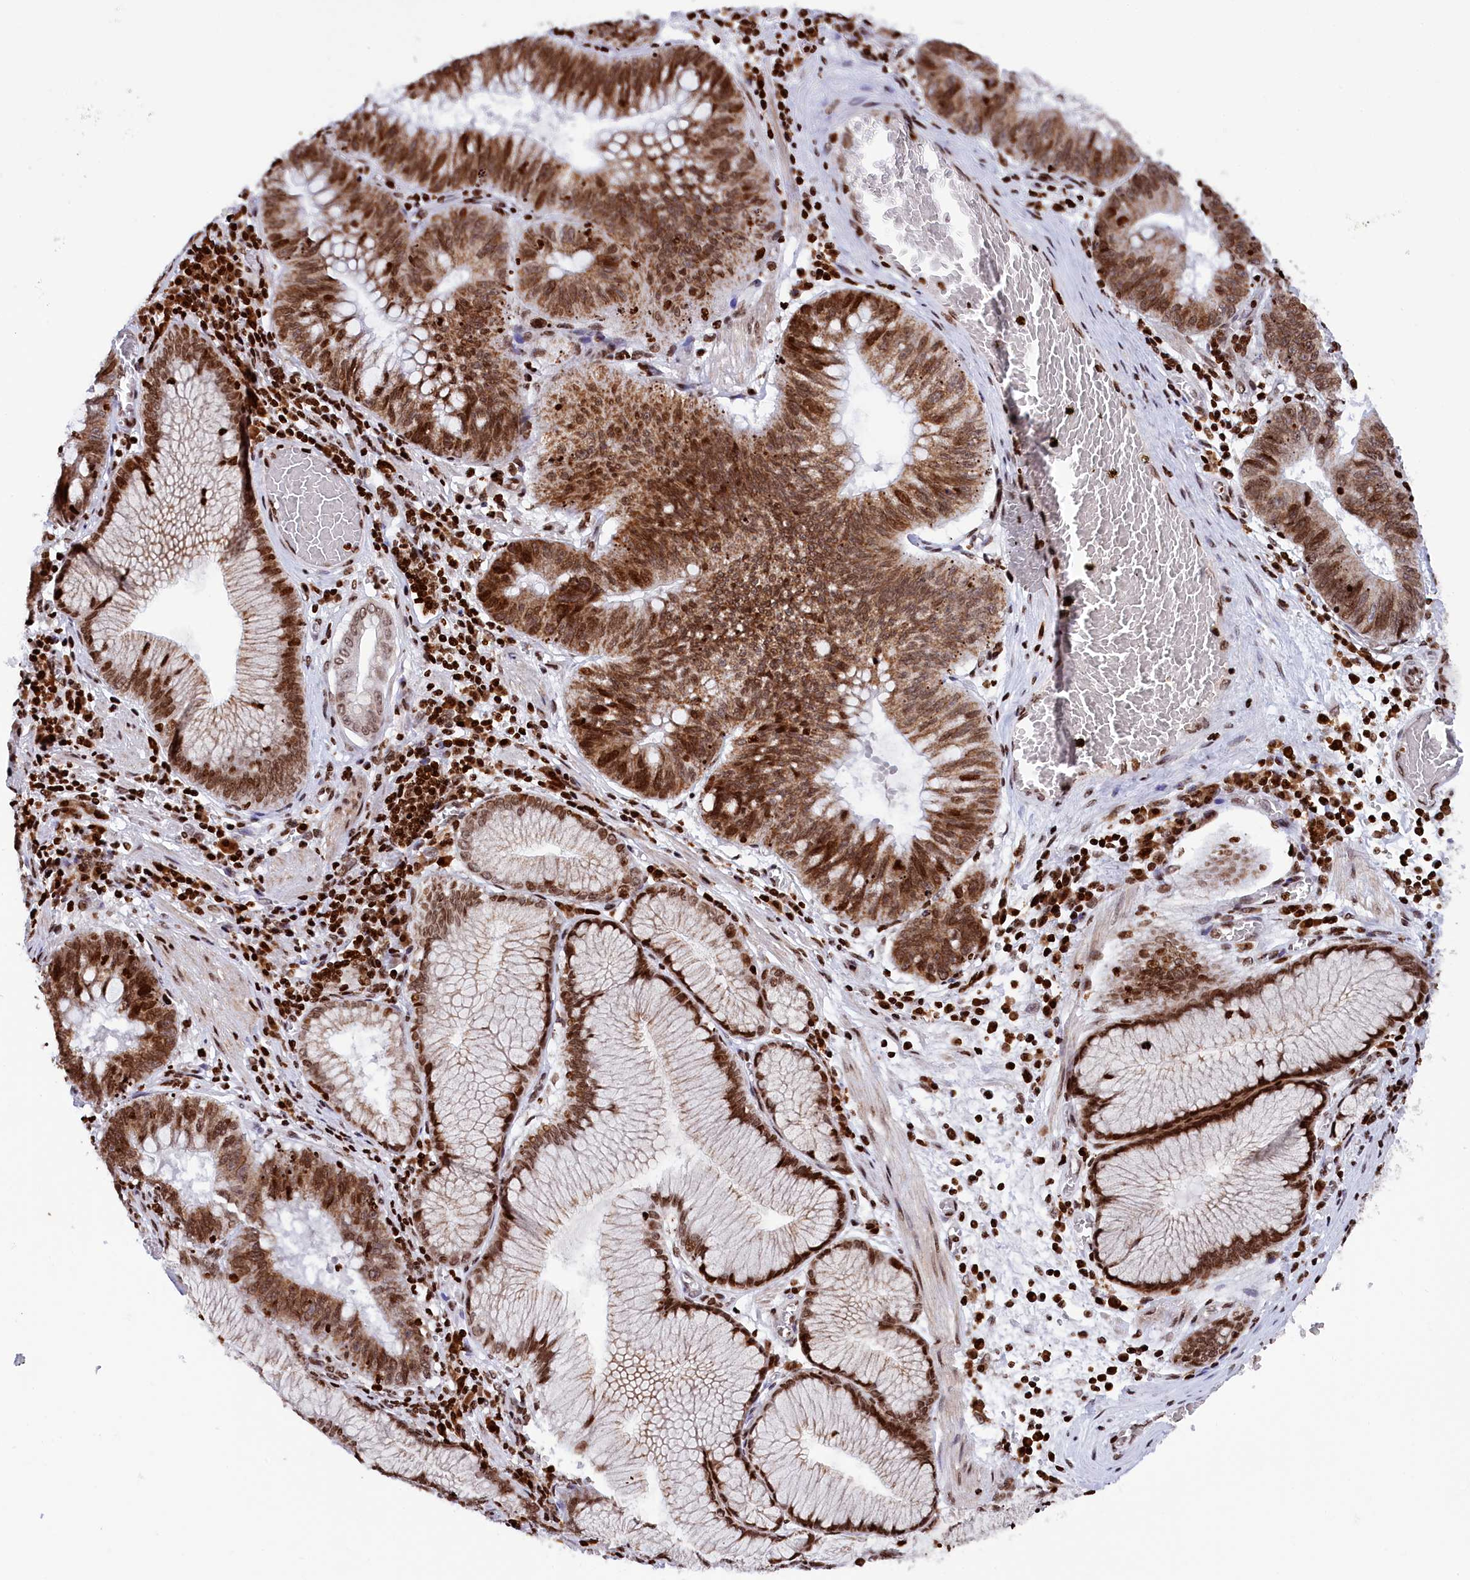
{"staining": {"intensity": "moderate", "quantity": ">75%", "location": "cytoplasmic/membranous,nuclear"}, "tissue": "stomach cancer", "cell_type": "Tumor cells", "image_type": "cancer", "snomed": [{"axis": "morphology", "description": "Adenocarcinoma, NOS"}, {"axis": "topography", "description": "Stomach"}], "caption": "There is medium levels of moderate cytoplasmic/membranous and nuclear staining in tumor cells of stomach cancer, as demonstrated by immunohistochemical staining (brown color).", "gene": "TIMM29", "patient": {"sex": "male", "age": 59}}